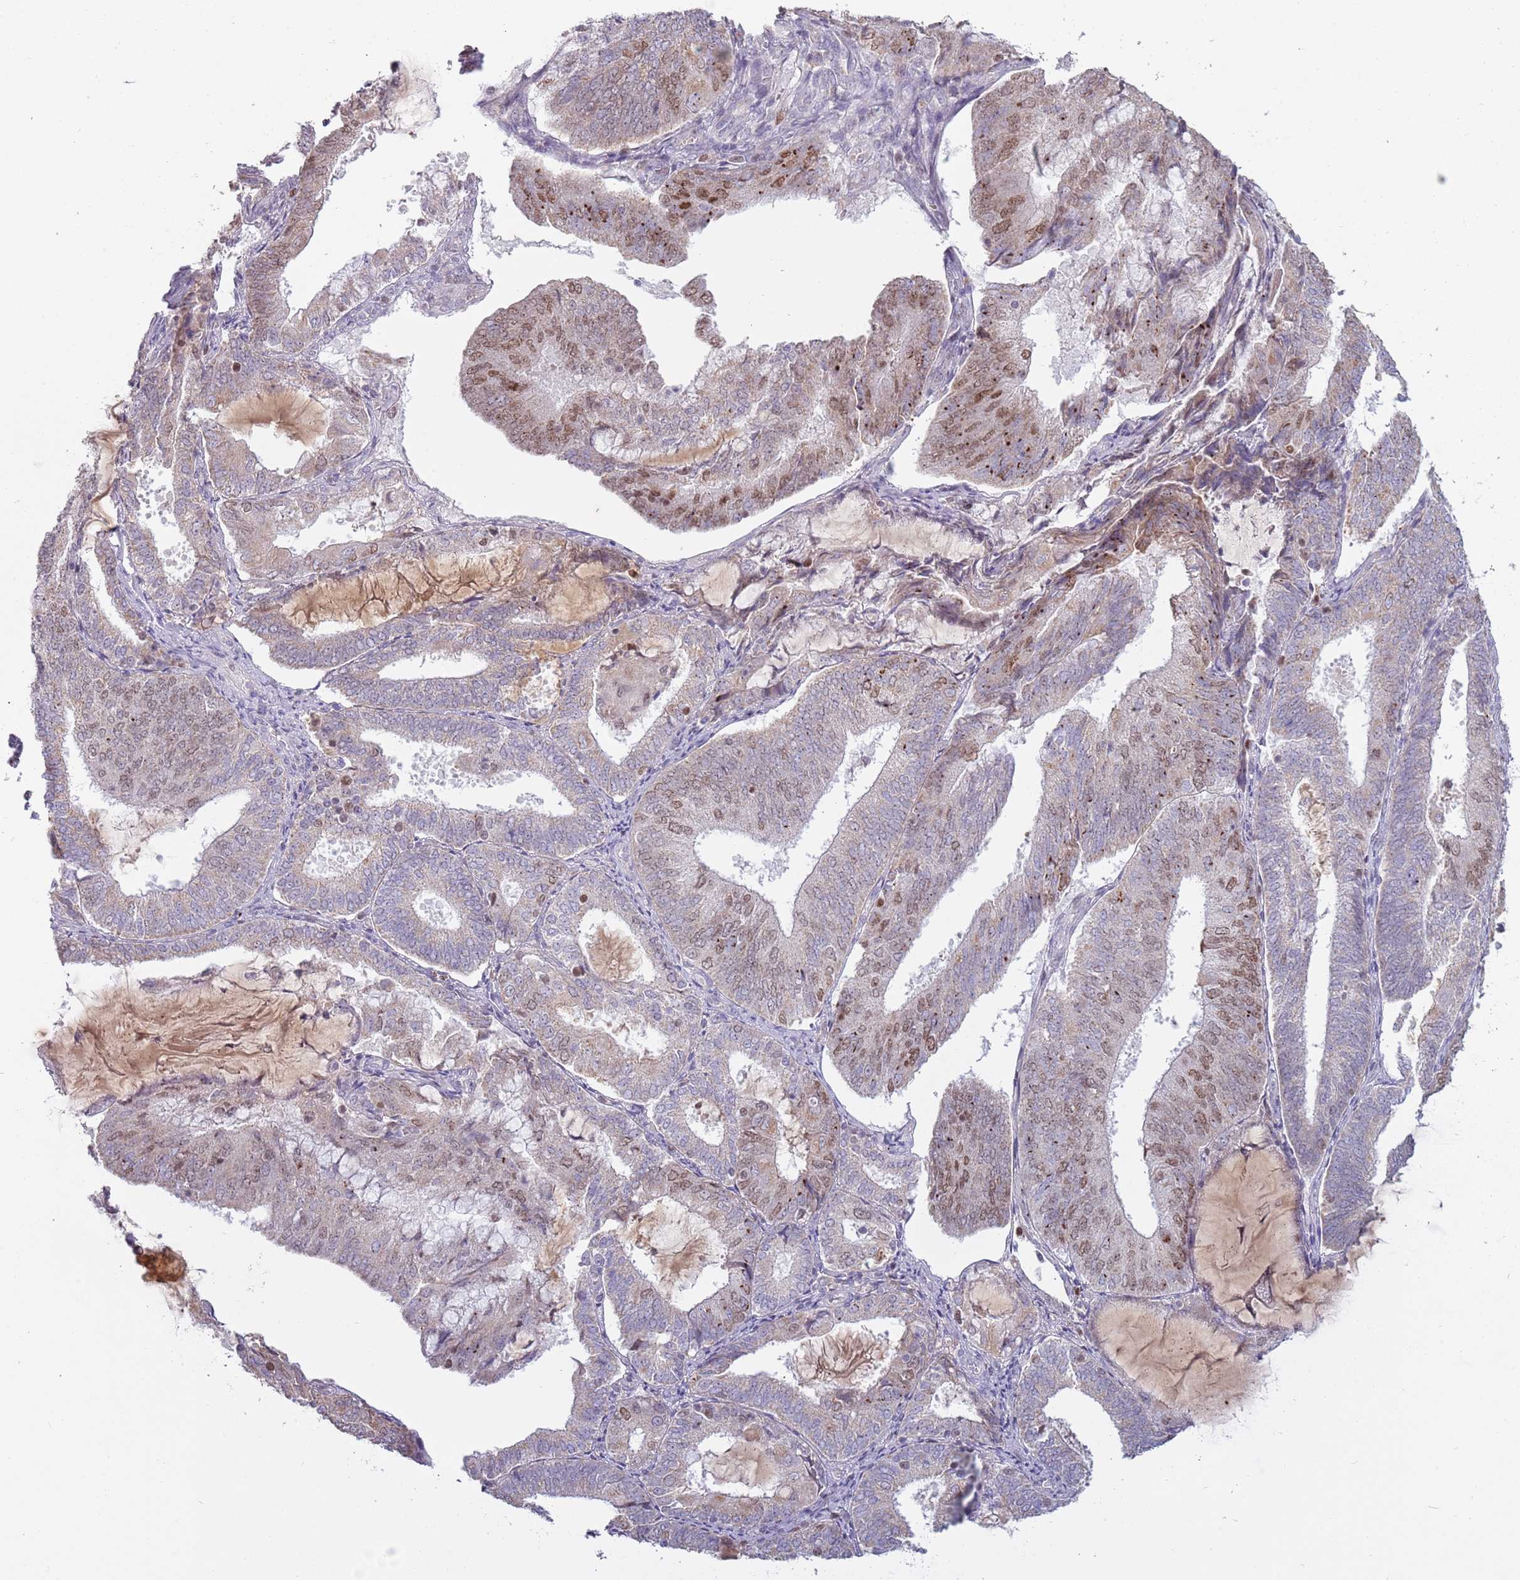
{"staining": {"intensity": "moderate", "quantity": "25%-75%", "location": "nuclear"}, "tissue": "endometrial cancer", "cell_type": "Tumor cells", "image_type": "cancer", "snomed": [{"axis": "morphology", "description": "Adenocarcinoma, NOS"}, {"axis": "topography", "description": "Endometrium"}], "caption": "Immunohistochemical staining of human endometrial adenocarcinoma demonstrates medium levels of moderate nuclear staining in approximately 25%-75% of tumor cells. Nuclei are stained in blue.", "gene": "SYS1", "patient": {"sex": "female", "age": 81}}